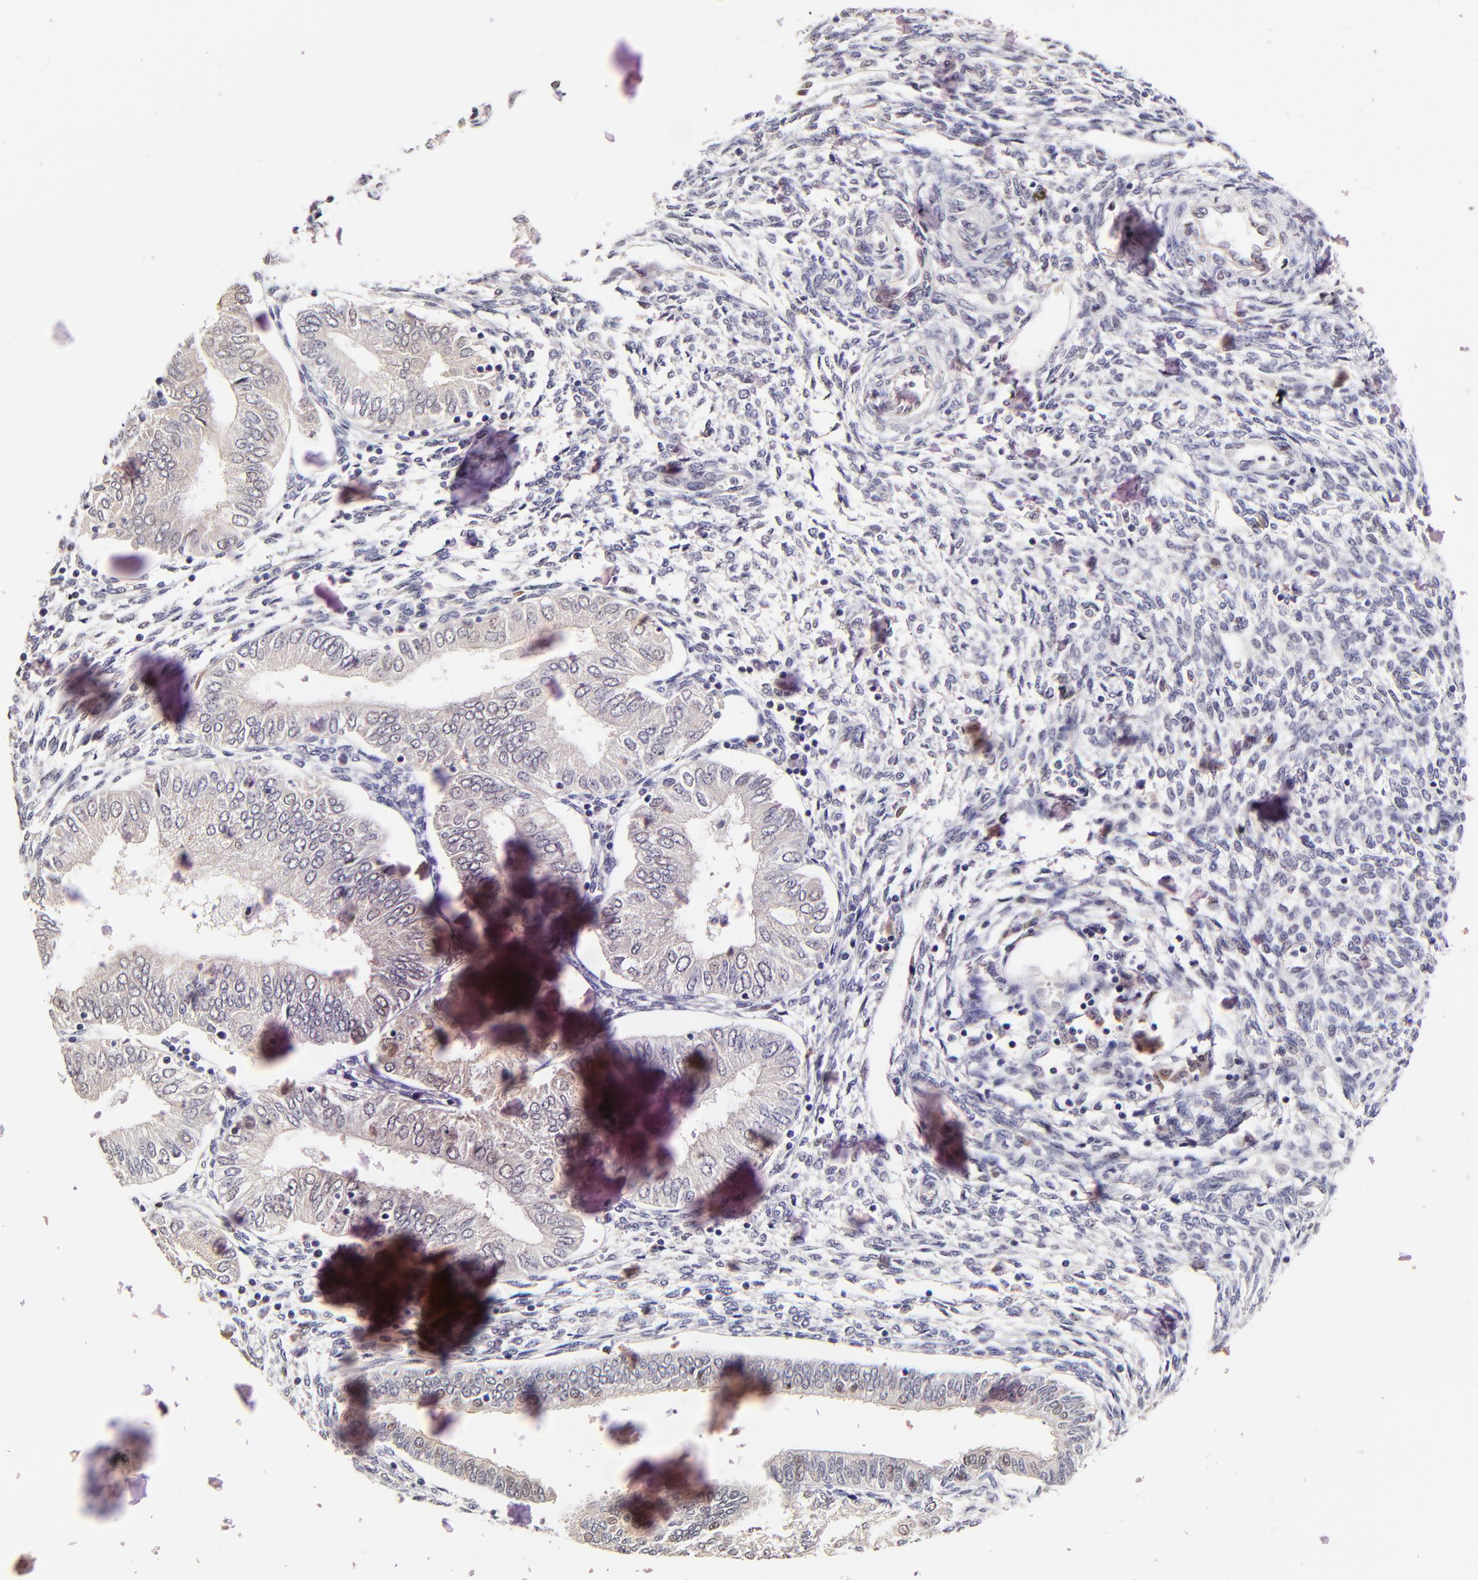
{"staining": {"intensity": "weak", "quantity": ">75%", "location": "cytoplasmic/membranous"}, "tissue": "endometrial cancer", "cell_type": "Tumor cells", "image_type": "cancer", "snomed": [{"axis": "morphology", "description": "Adenocarcinoma, NOS"}, {"axis": "topography", "description": "Endometrium"}], "caption": "Protein staining by IHC exhibits weak cytoplasmic/membranous expression in about >75% of tumor cells in endometrial cancer (adenocarcinoma).", "gene": "ZNF10", "patient": {"sex": "female", "age": 51}}